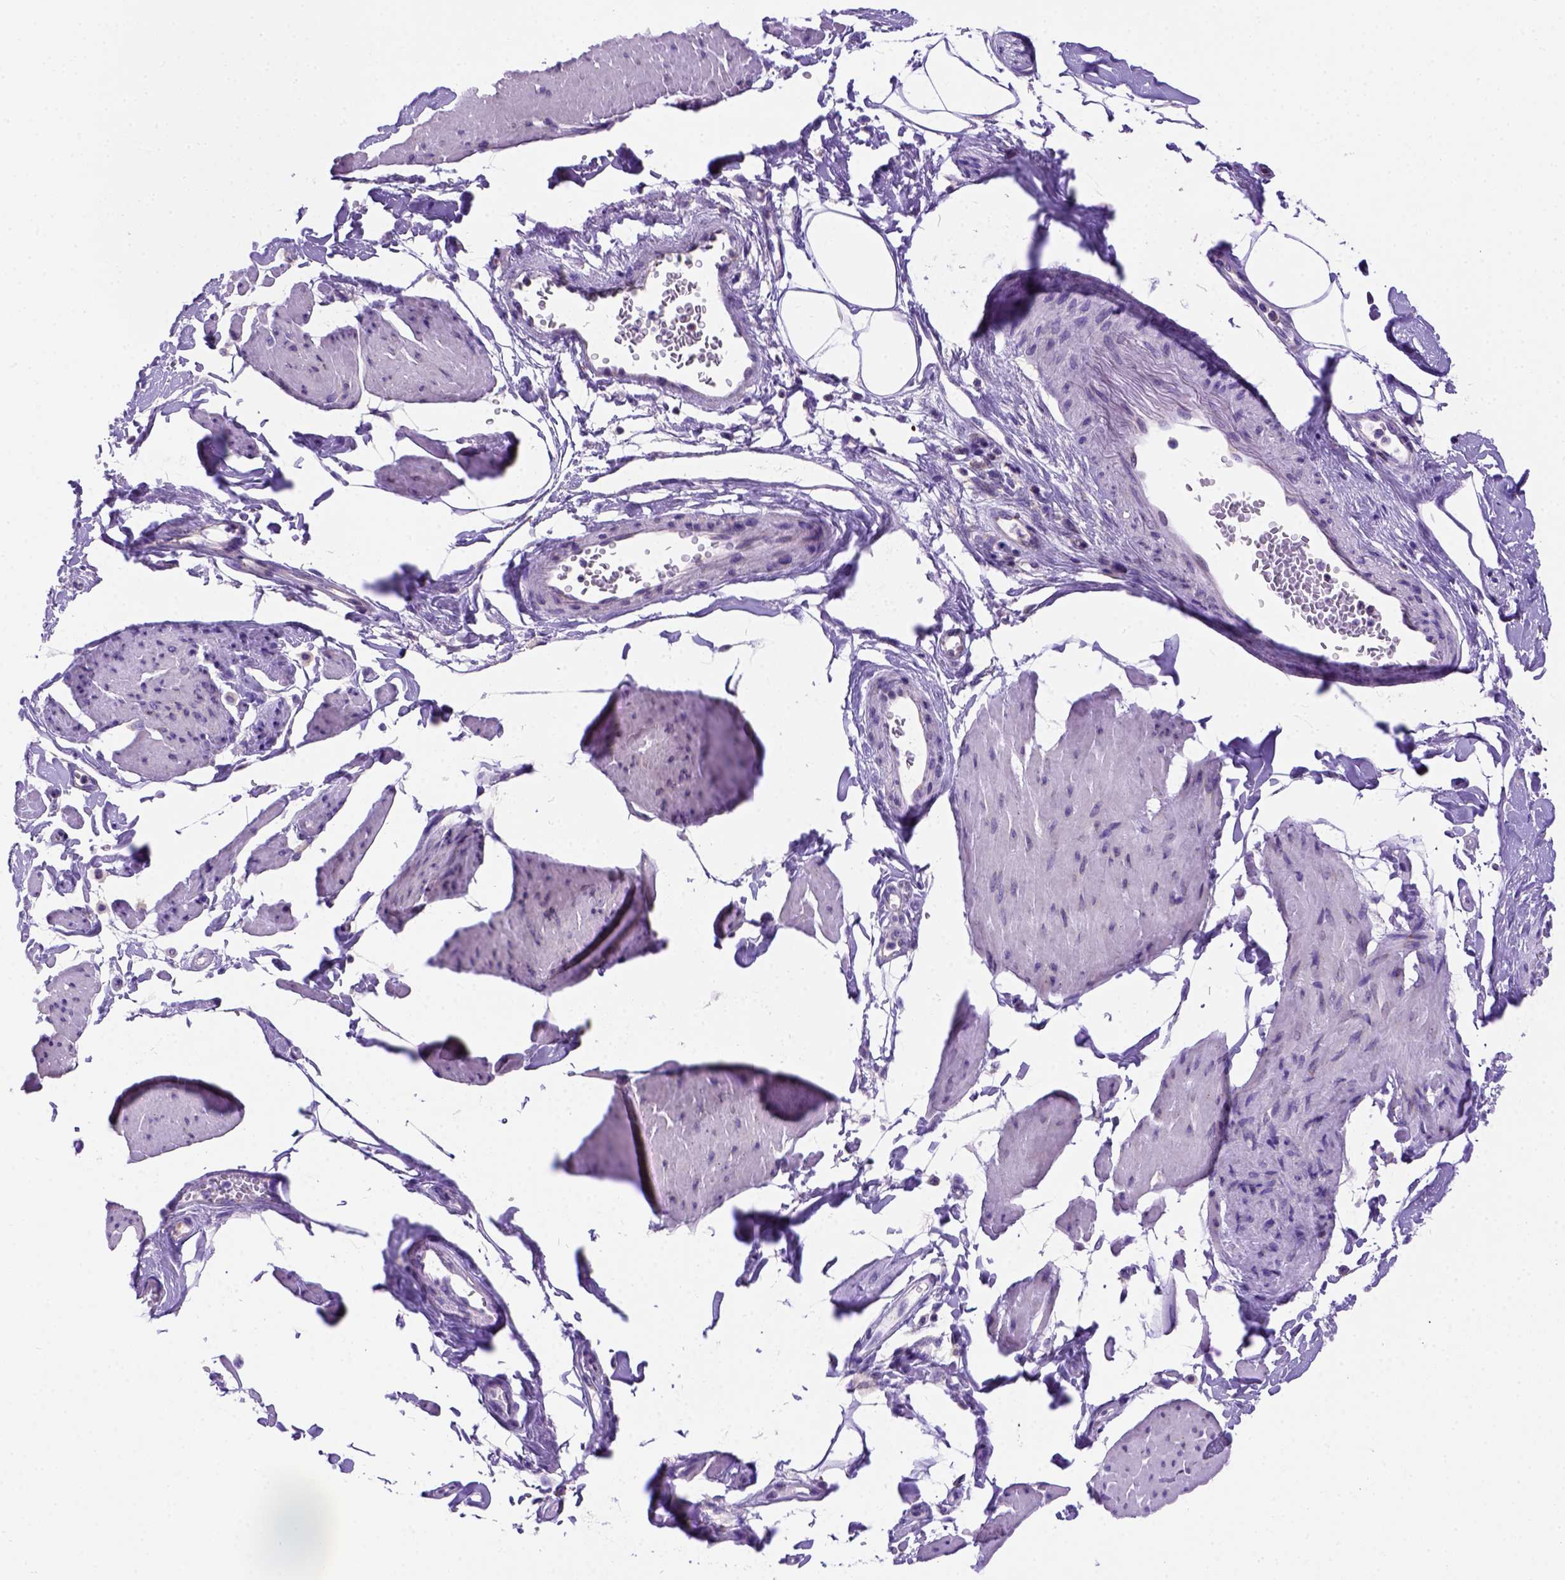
{"staining": {"intensity": "negative", "quantity": "none", "location": "none"}, "tissue": "smooth muscle", "cell_type": "Smooth muscle cells", "image_type": "normal", "snomed": [{"axis": "morphology", "description": "Normal tissue, NOS"}, {"axis": "topography", "description": "Adipose tissue"}, {"axis": "topography", "description": "Smooth muscle"}, {"axis": "topography", "description": "Peripheral nerve tissue"}], "caption": "Immunohistochemistry (IHC) micrograph of benign smooth muscle: human smooth muscle stained with DAB displays no significant protein positivity in smooth muscle cells. (DAB IHC visualized using brightfield microscopy, high magnification).", "gene": "FOXI1", "patient": {"sex": "male", "age": 83}}